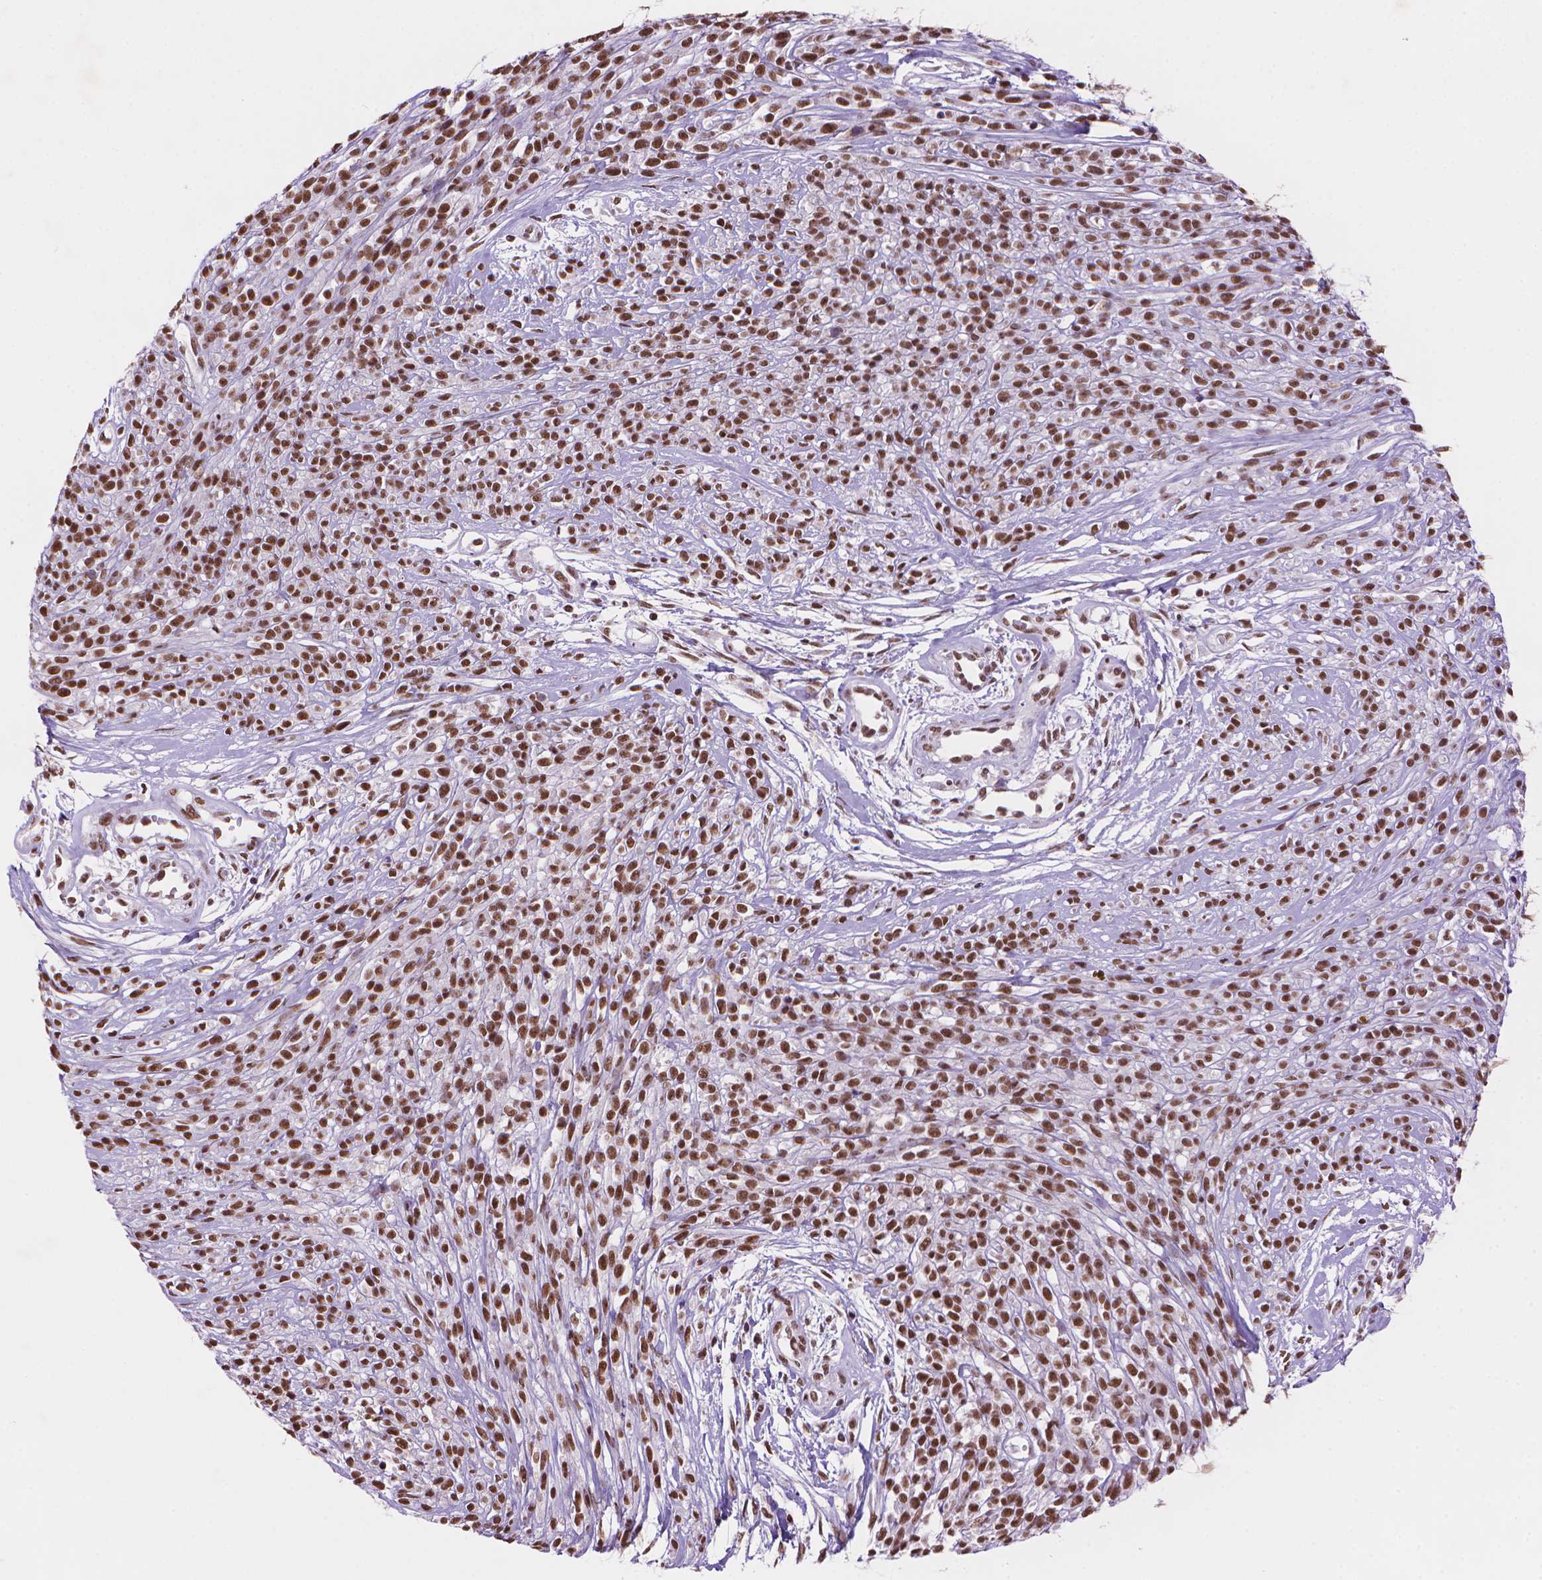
{"staining": {"intensity": "strong", "quantity": ">75%", "location": "nuclear"}, "tissue": "melanoma", "cell_type": "Tumor cells", "image_type": "cancer", "snomed": [{"axis": "morphology", "description": "Malignant melanoma, NOS"}, {"axis": "topography", "description": "Skin"}, {"axis": "topography", "description": "Skin of trunk"}], "caption": "Immunohistochemistry (DAB (3,3'-diaminobenzidine)) staining of human malignant melanoma demonstrates strong nuclear protein staining in approximately >75% of tumor cells.", "gene": "RPA4", "patient": {"sex": "male", "age": 74}}